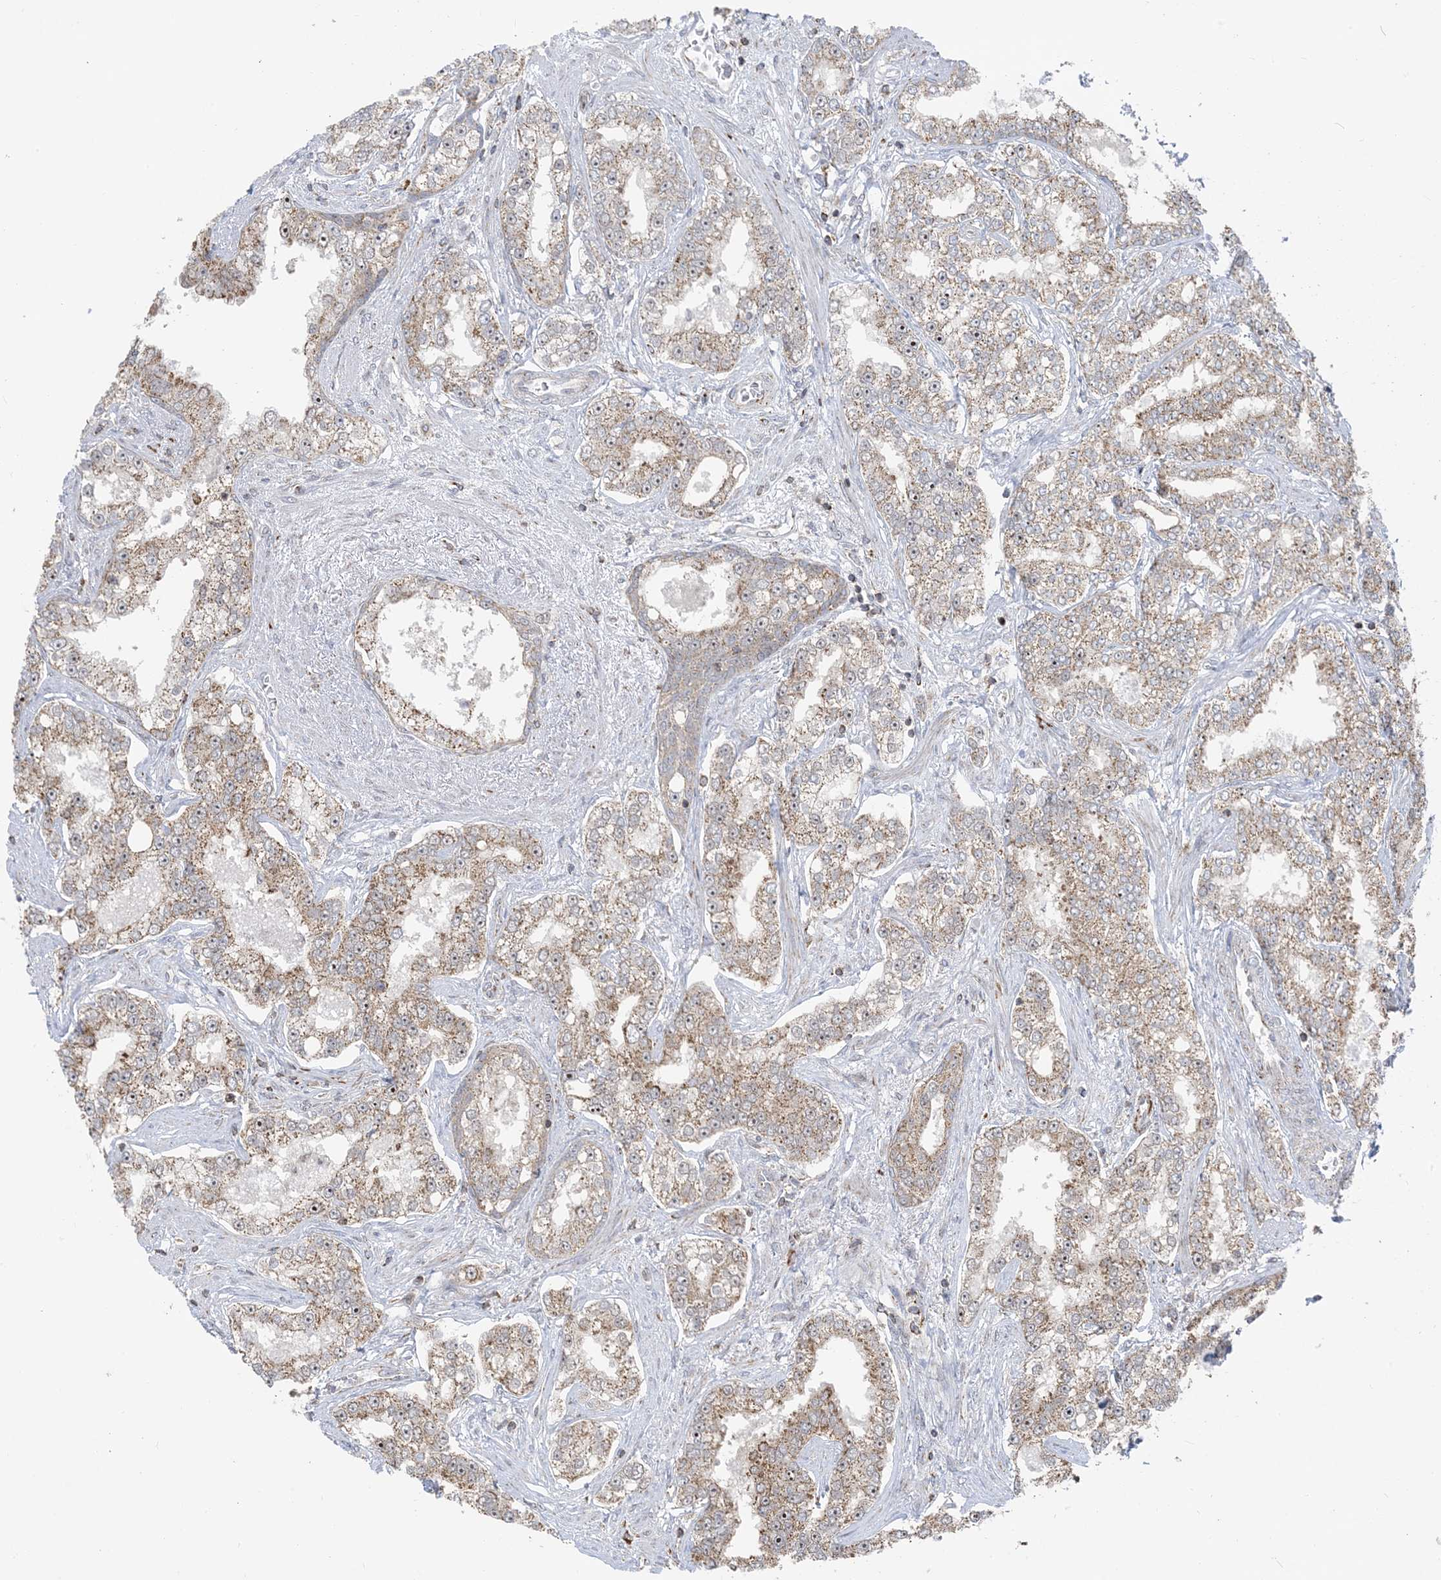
{"staining": {"intensity": "weak", "quantity": ">75%", "location": "cytoplasmic/membranous"}, "tissue": "prostate cancer", "cell_type": "Tumor cells", "image_type": "cancer", "snomed": [{"axis": "morphology", "description": "Normal tissue, NOS"}, {"axis": "morphology", "description": "Adenocarcinoma, High grade"}, {"axis": "topography", "description": "Prostate"}], "caption": "This image displays prostate high-grade adenocarcinoma stained with immunohistochemistry (IHC) to label a protein in brown. The cytoplasmic/membranous of tumor cells show weak positivity for the protein. Nuclei are counter-stained blue.", "gene": "MAPKBP1", "patient": {"sex": "male", "age": 83}}